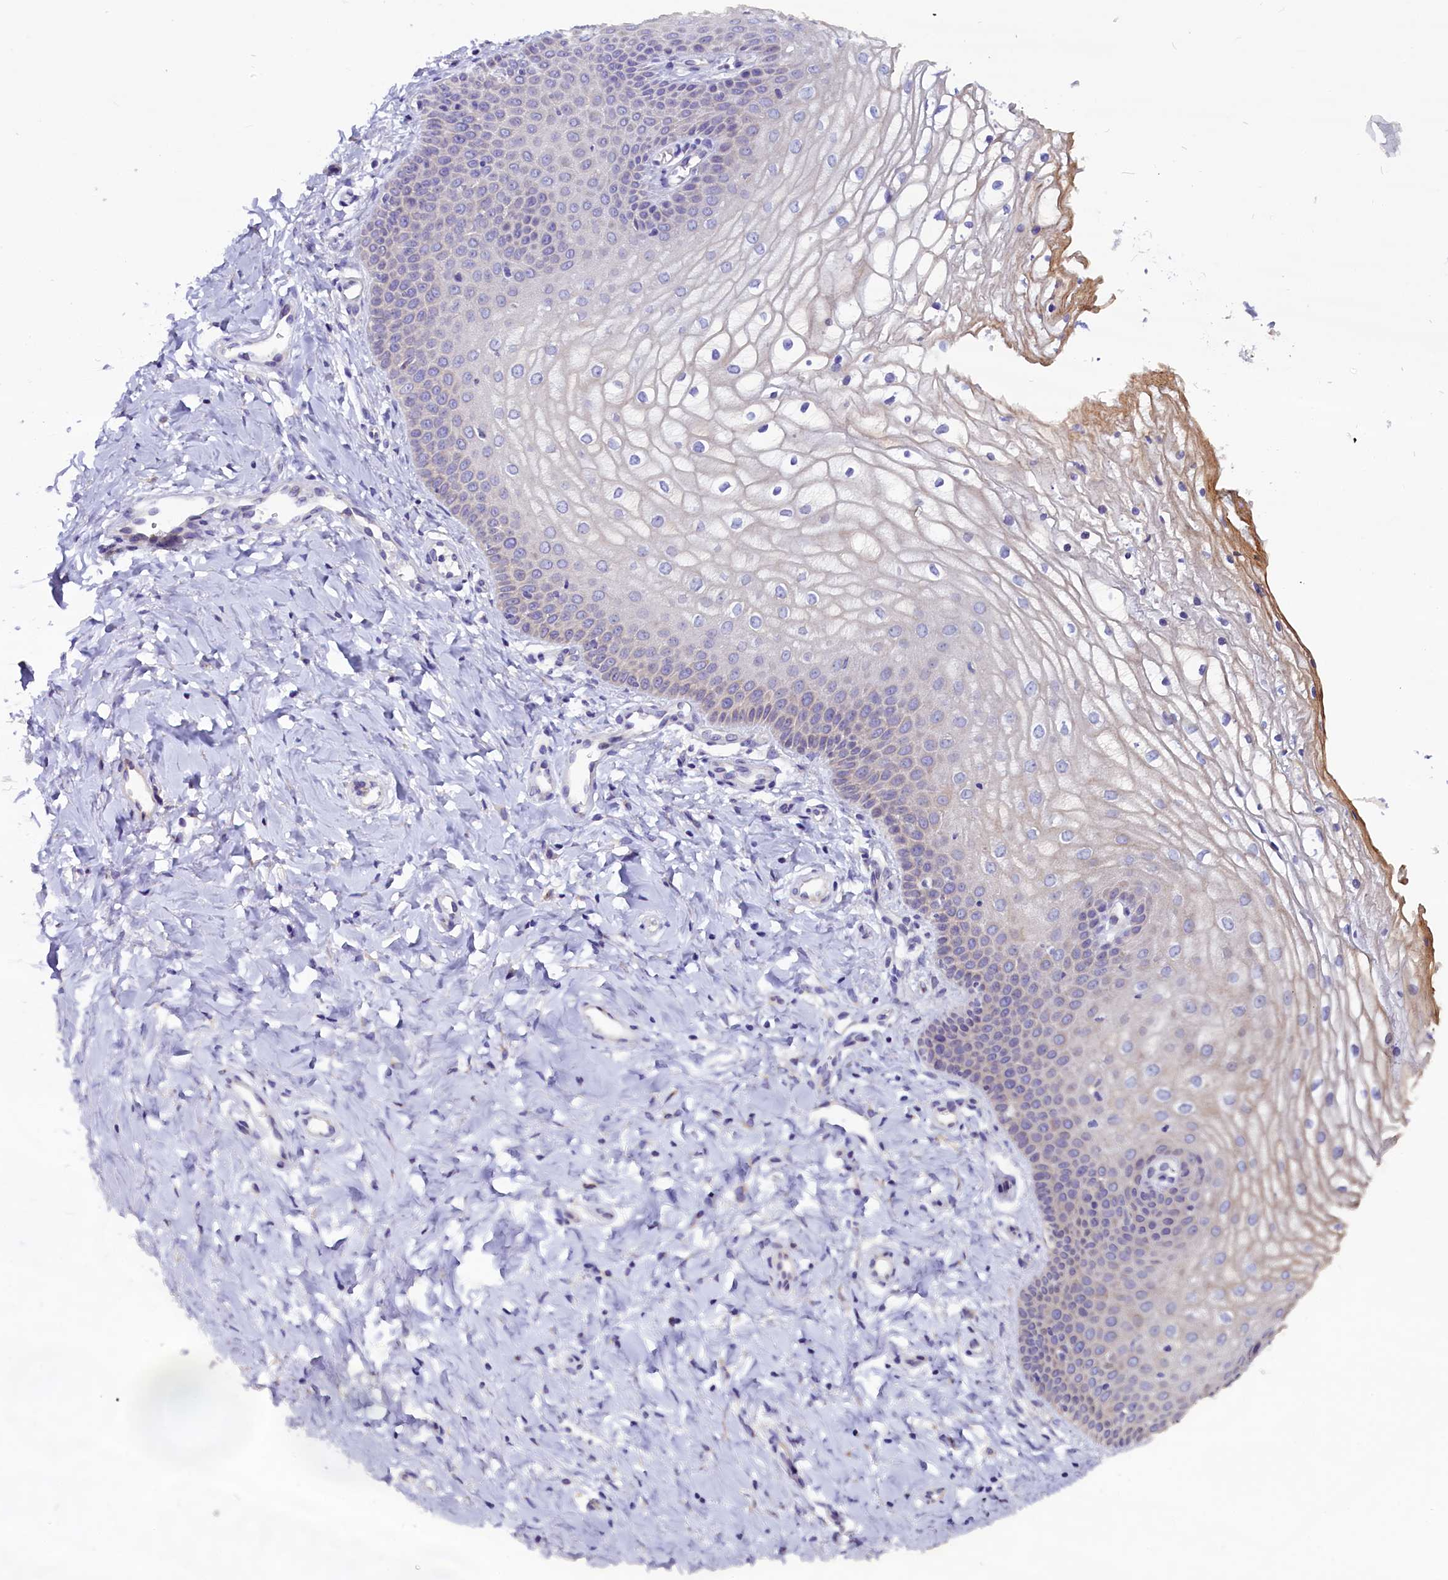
{"staining": {"intensity": "negative", "quantity": "none", "location": "none"}, "tissue": "vagina", "cell_type": "Squamous epithelial cells", "image_type": "normal", "snomed": [{"axis": "morphology", "description": "Normal tissue, NOS"}, {"axis": "topography", "description": "Vagina"}], "caption": "Vagina was stained to show a protein in brown. There is no significant staining in squamous epithelial cells.", "gene": "CEP170", "patient": {"sex": "female", "age": 68}}